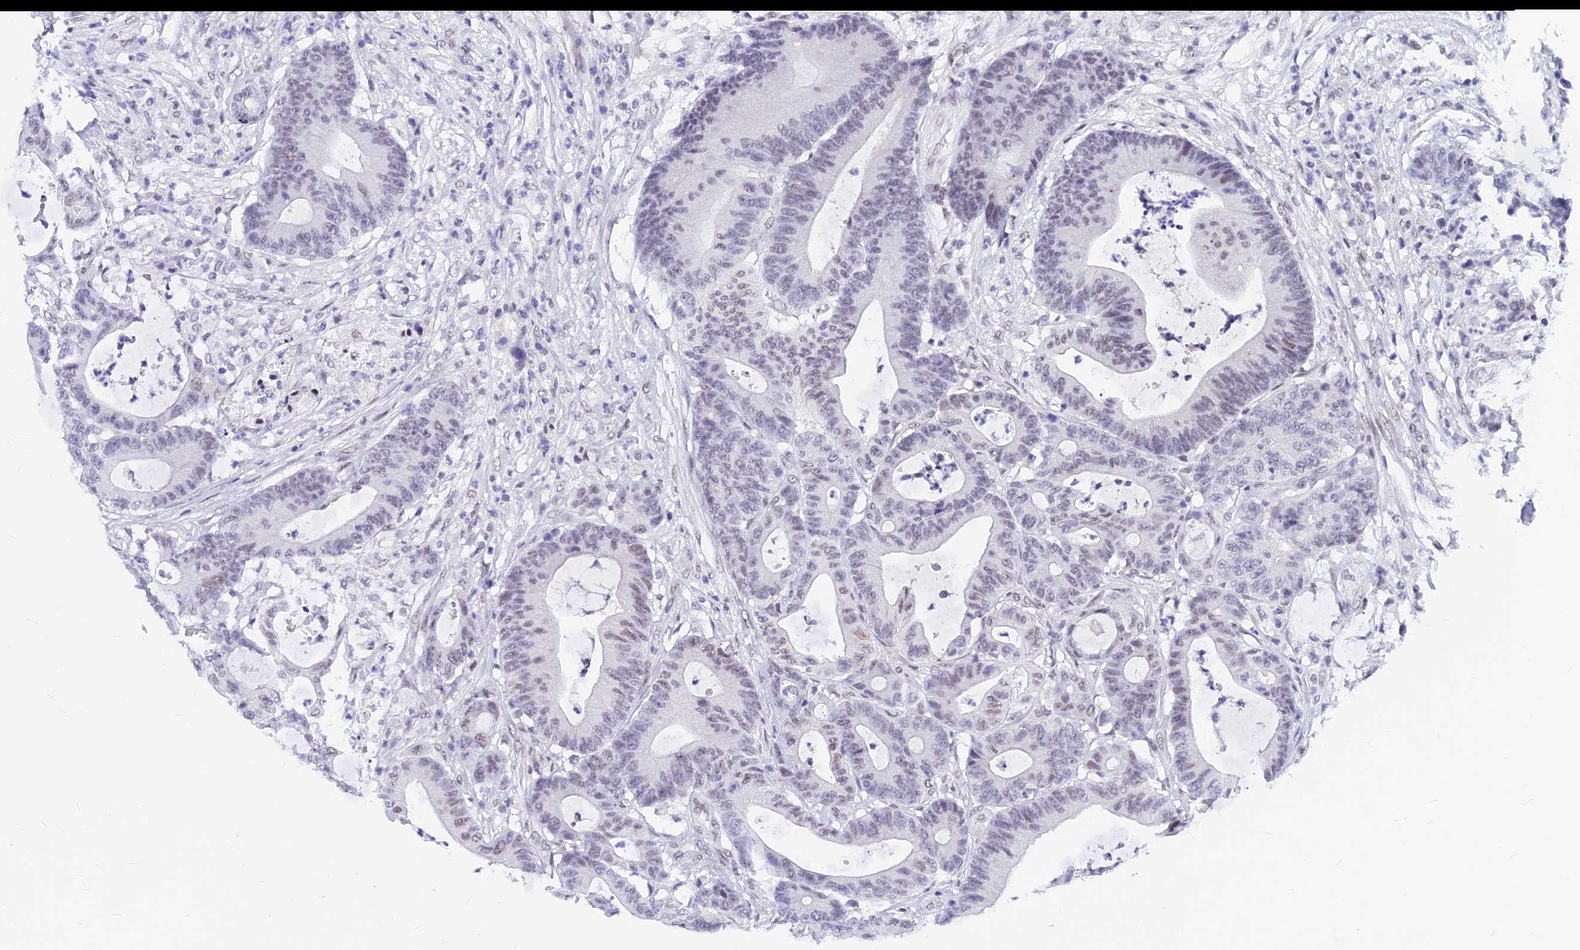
{"staining": {"intensity": "weak", "quantity": "<25%", "location": "nuclear"}, "tissue": "colorectal cancer", "cell_type": "Tumor cells", "image_type": "cancer", "snomed": [{"axis": "morphology", "description": "Adenocarcinoma, NOS"}, {"axis": "topography", "description": "Colon"}], "caption": "High power microscopy histopathology image of an IHC photomicrograph of colorectal adenocarcinoma, revealing no significant staining in tumor cells.", "gene": "KCTD13", "patient": {"sex": "female", "age": 84}}